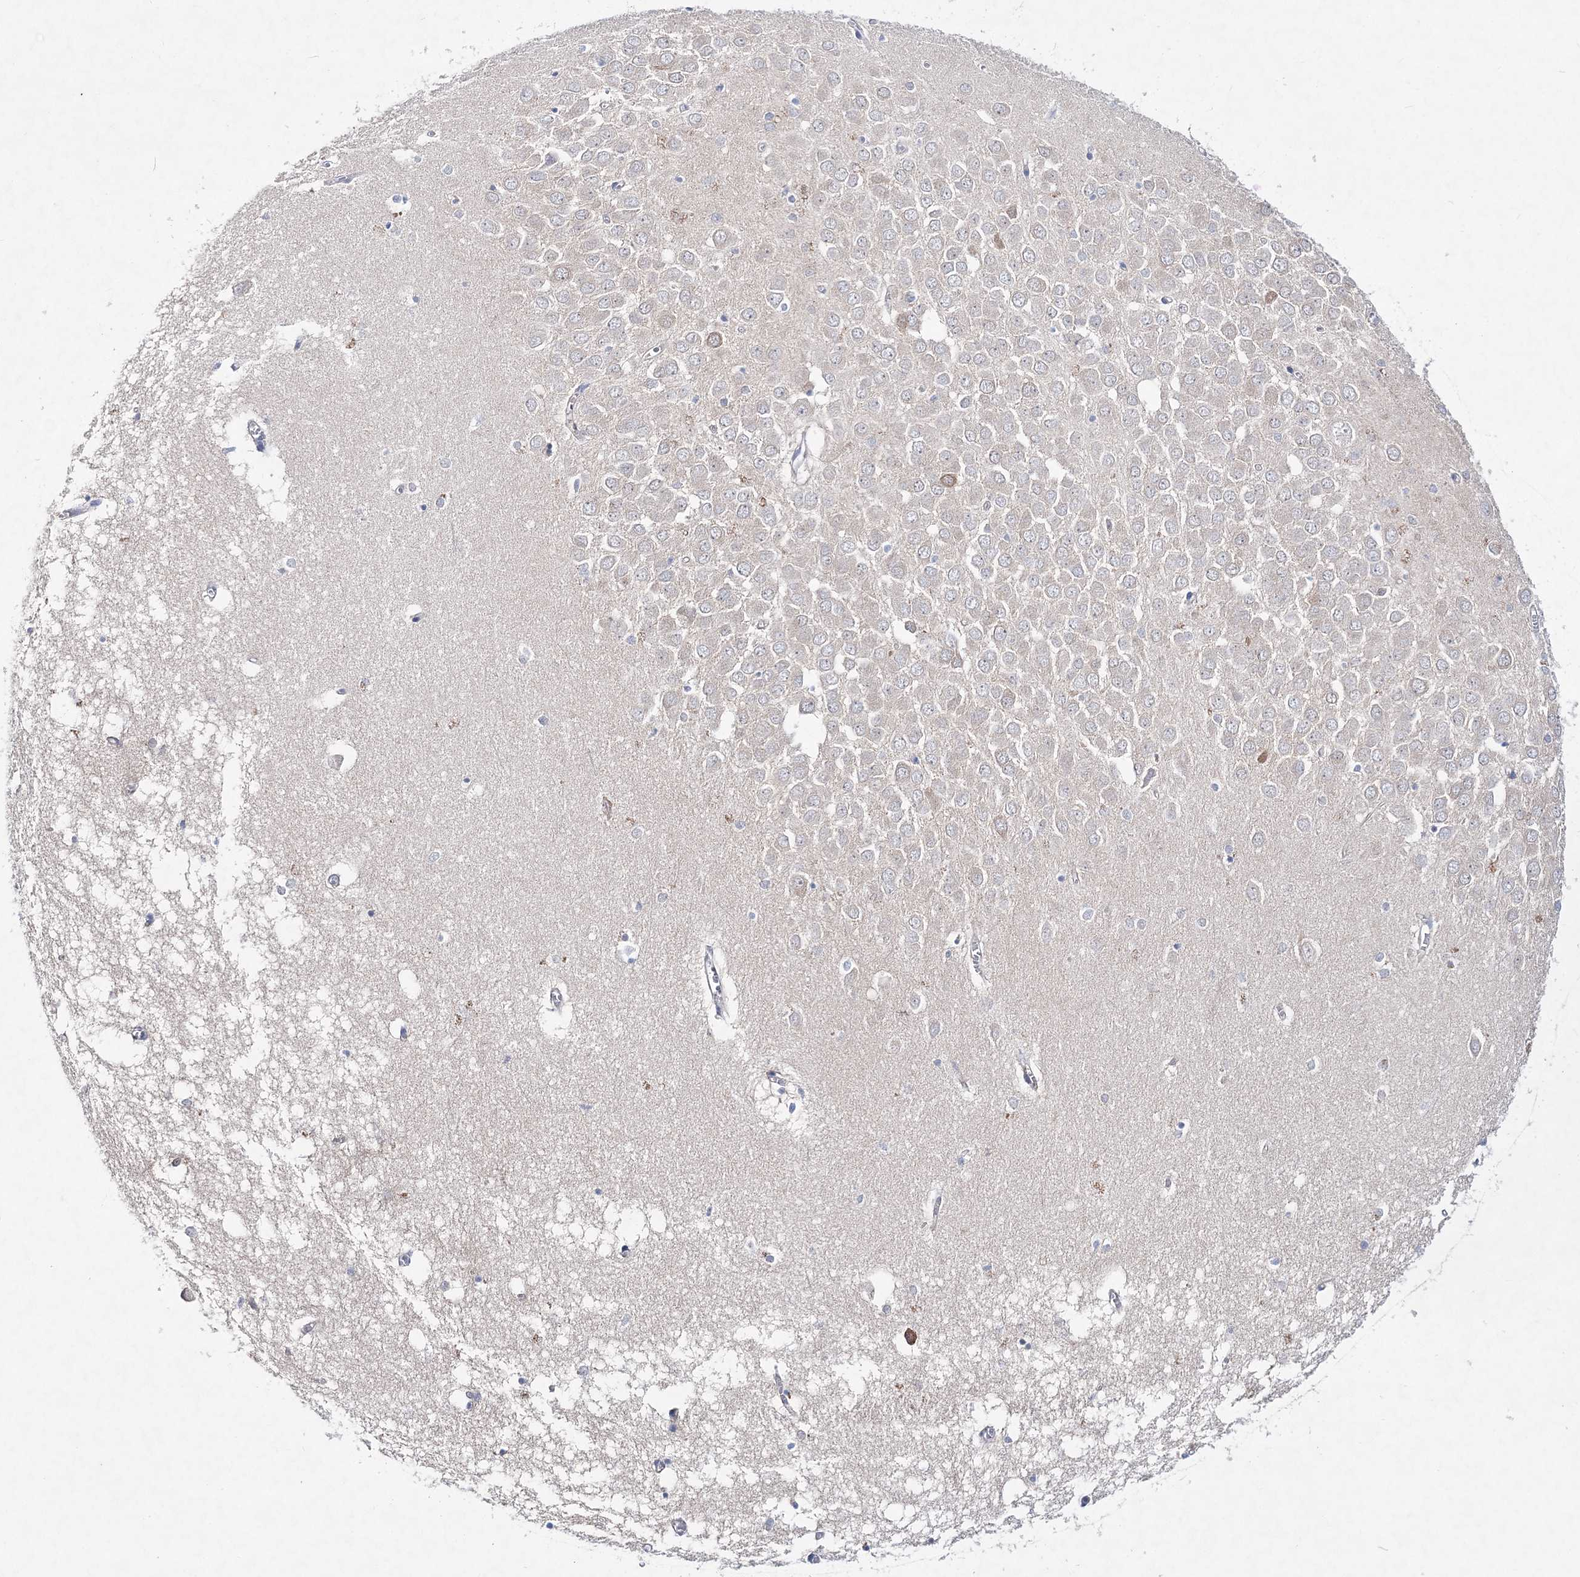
{"staining": {"intensity": "negative", "quantity": "none", "location": "none"}, "tissue": "hippocampus", "cell_type": "Glial cells", "image_type": "normal", "snomed": [{"axis": "morphology", "description": "Normal tissue, NOS"}, {"axis": "topography", "description": "Hippocampus"}], "caption": "Photomicrograph shows no significant protein positivity in glial cells of unremarkable hippocampus. (Stains: DAB immunohistochemistry with hematoxylin counter stain, Microscopy: brightfield microscopy at high magnification).", "gene": "SPINK7", "patient": {"sex": "male", "age": 70}}